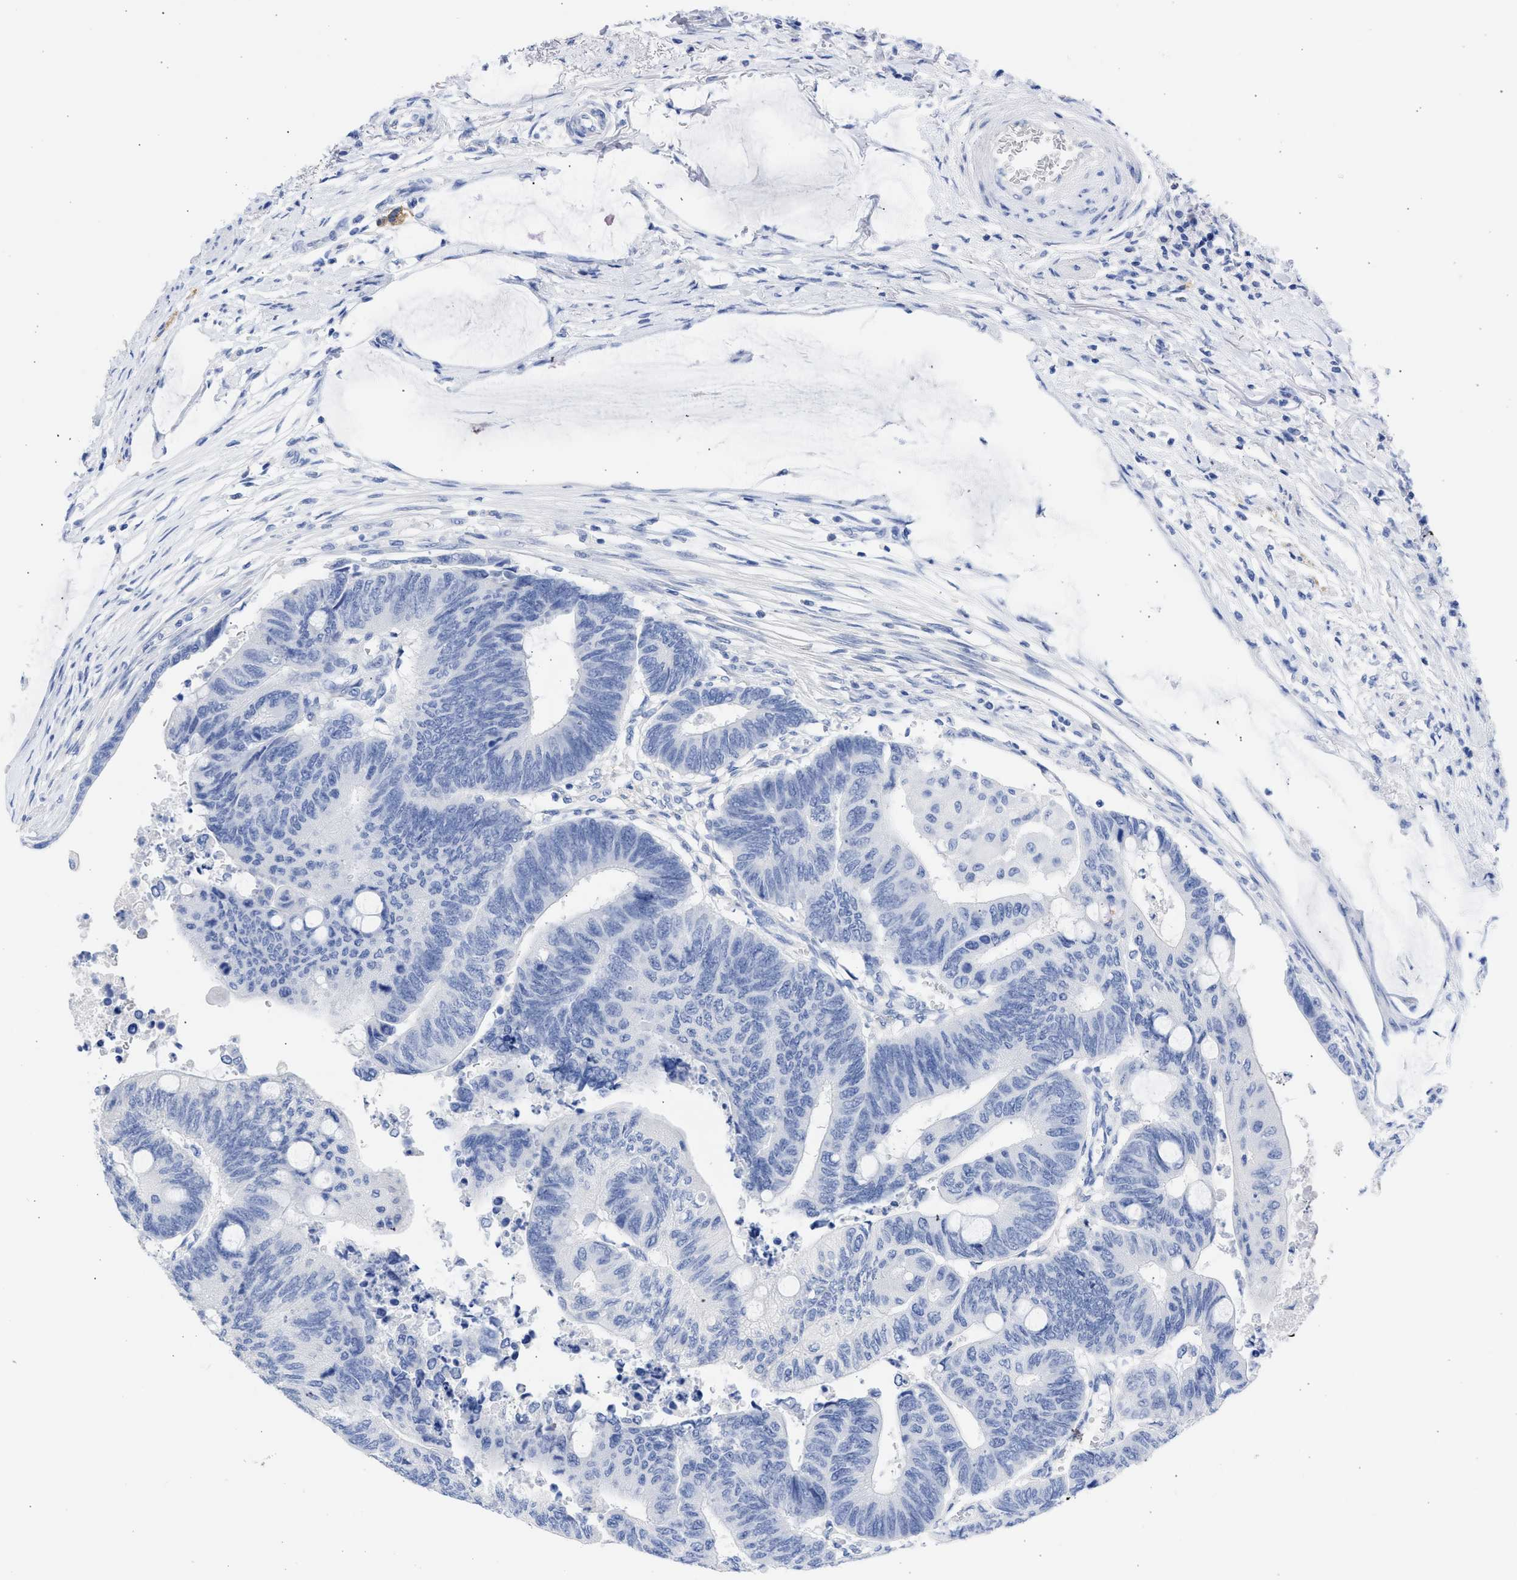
{"staining": {"intensity": "negative", "quantity": "none", "location": "none"}, "tissue": "colorectal cancer", "cell_type": "Tumor cells", "image_type": "cancer", "snomed": [{"axis": "morphology", "description": "Normal tissue, NOS"}, {"axis": "morphology", "description": "Adenocarcinoma, NOS"}, {"axis": "topography", "description": "Rectum"}, {"axis": "topography", "description": "Peripheral nerve tissue"}], "caption": "This is an immunohistochemistry (IHC) photomicrograph of human adenocarcinoma (colorectal). There is no positivity in tumor cells.", "gene": "NCAM1", "patient": {"sex": "male", "age": 92}}